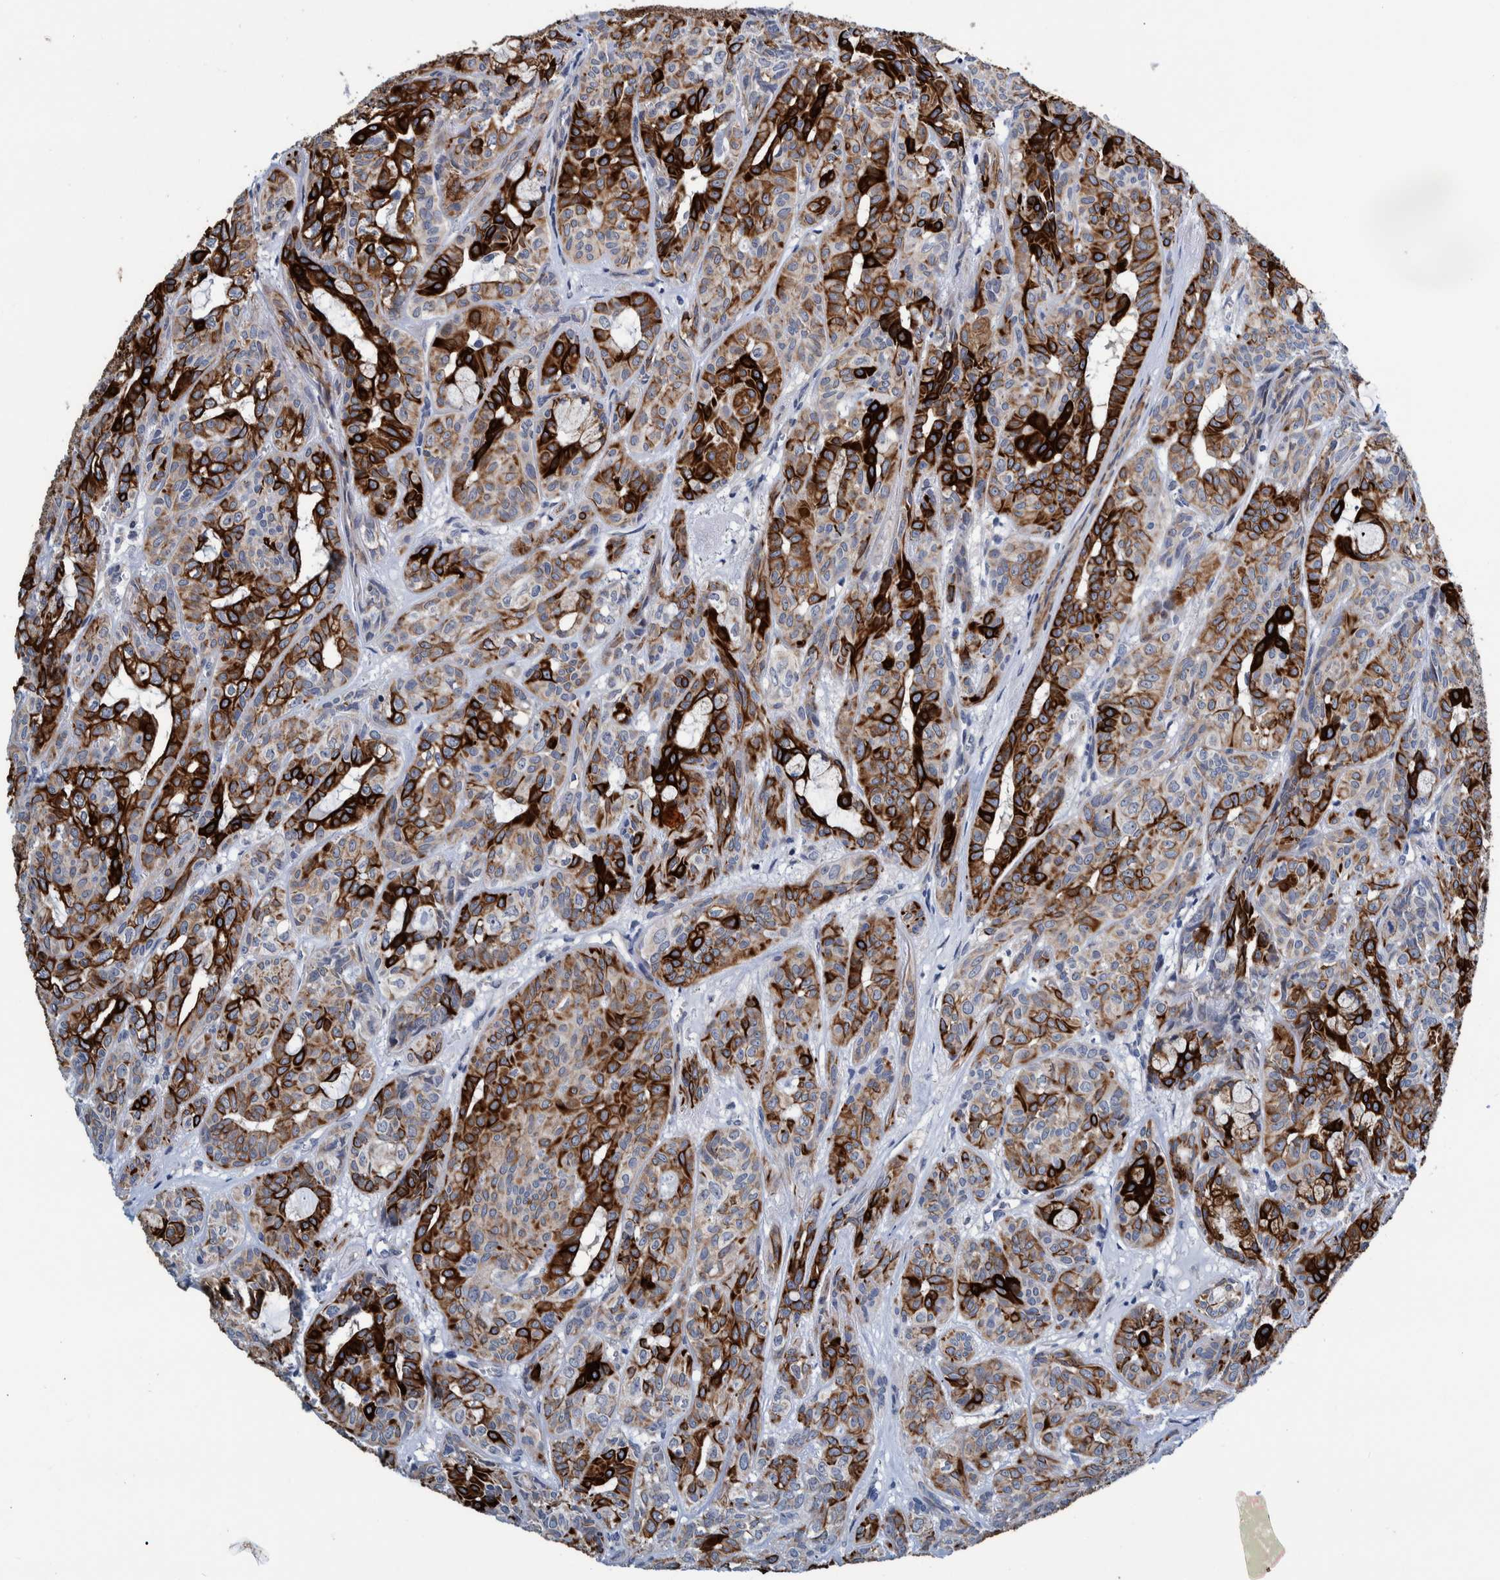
{"staining": {"intensity": "strong", "quantity": "25%-75%", "location": "cytoplasmic/membranous"}, "tissue": "head and neck cancer", "cell_type": "Tumor cells", "image_type": "cancer", "snomed": [{"axis": "morphology", "description": "Adenocarcinoma, NOS"}, {"axis": "topography", "description": "Salivary gland, NOS"}, {"axis": "topography", "description": "Head-Neck"}], "caption": "The micrograph demonstrates staining of head and neck cancer (adenocarcinoma), revealing strong cytoplasmic/membranous protein positivity (brown color) within tumor cells.", "gene": "MKS1", "patient": {"sex": "female", "age": 76}}